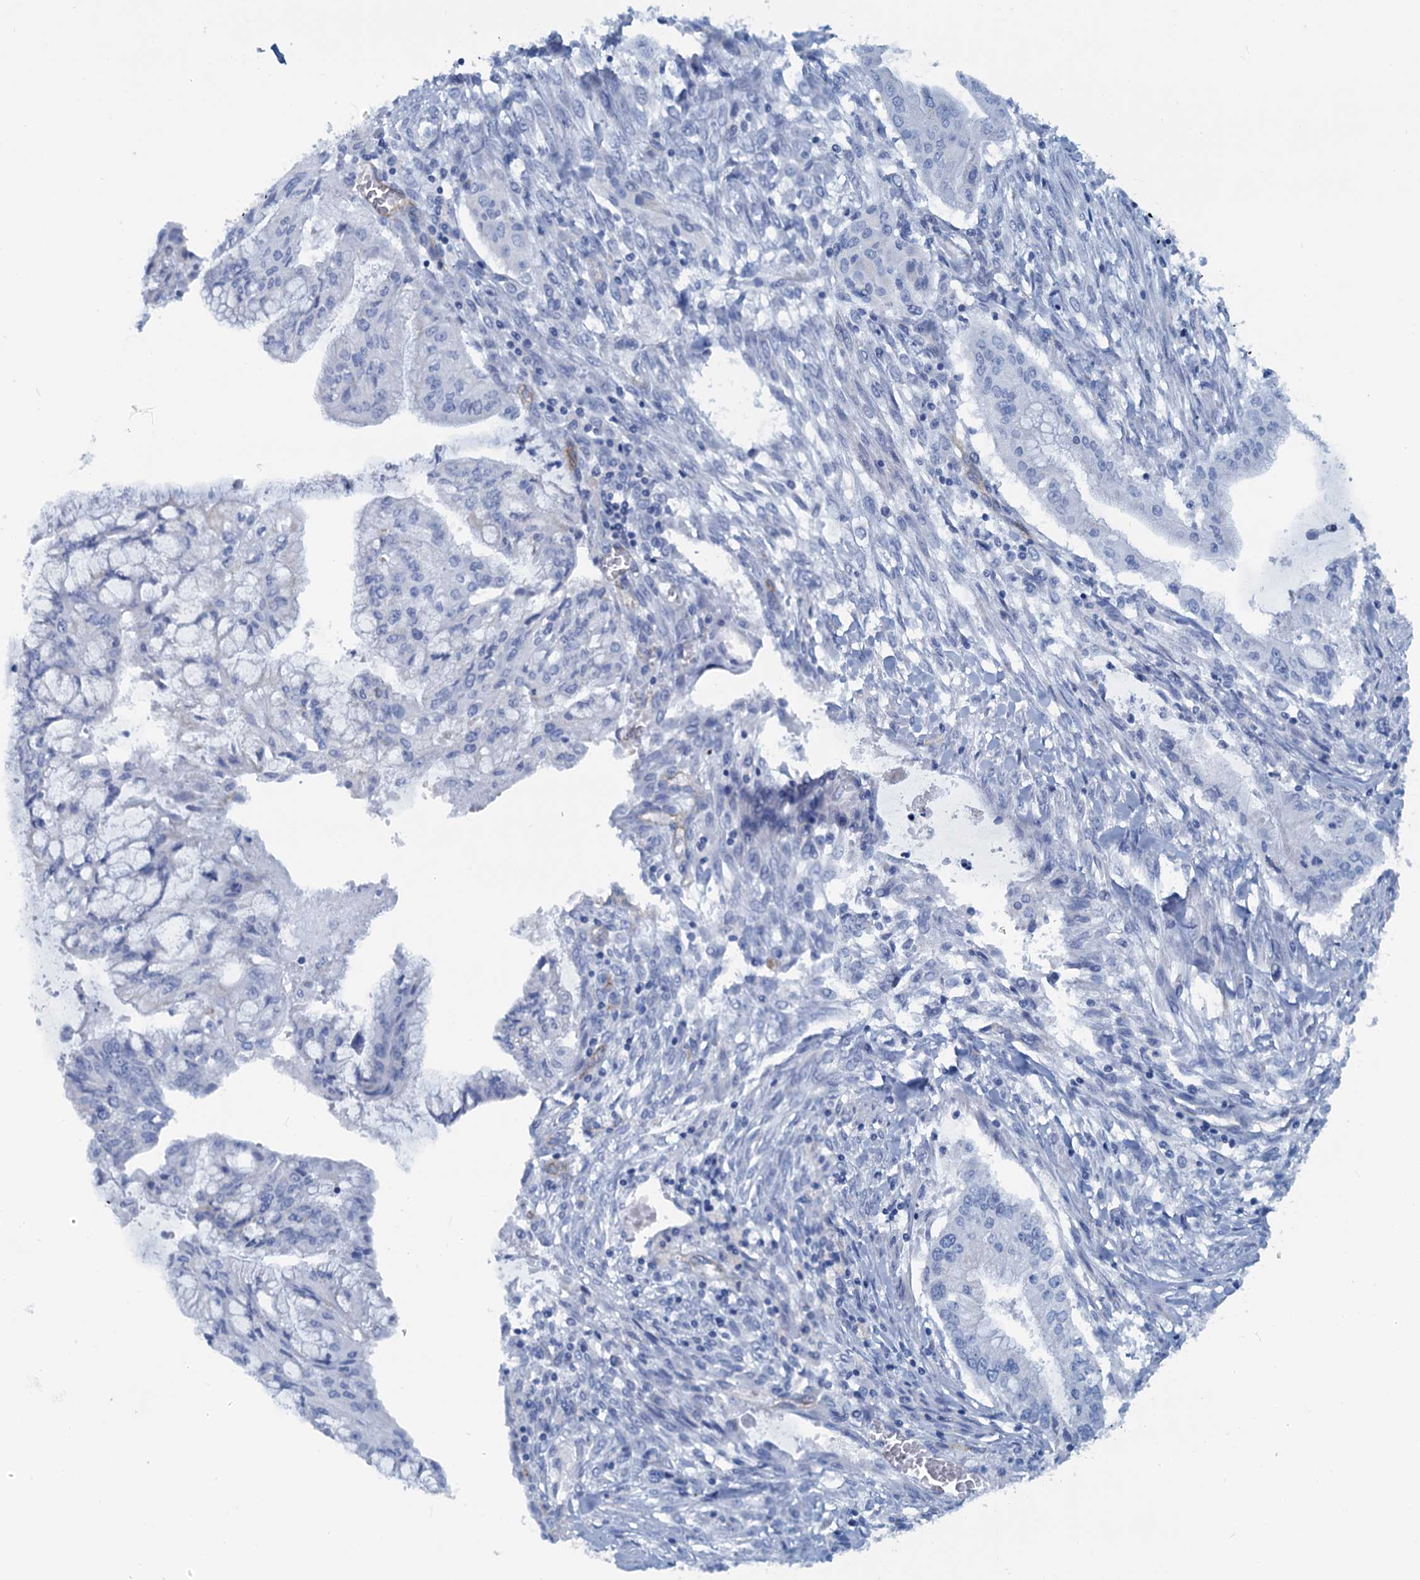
{"staining": {"intensity": "negative", "quantity": "none", "location": "none"}, "tissue": "pancreatic cancer", "cell_type": "Tumor cells", "image_type": "cancer", "snomed": [{"axis": "morphology", "description": "Adenocarcinoma, NOS"}, {"axis": "topography", "description": "Pancreas"}], "caption": "Tumor cells show no significant protein expression in adenocarcinoma (pancreatic).", "gene": "SLC1A3", "patient": {"sex": "male", "age": 46}}